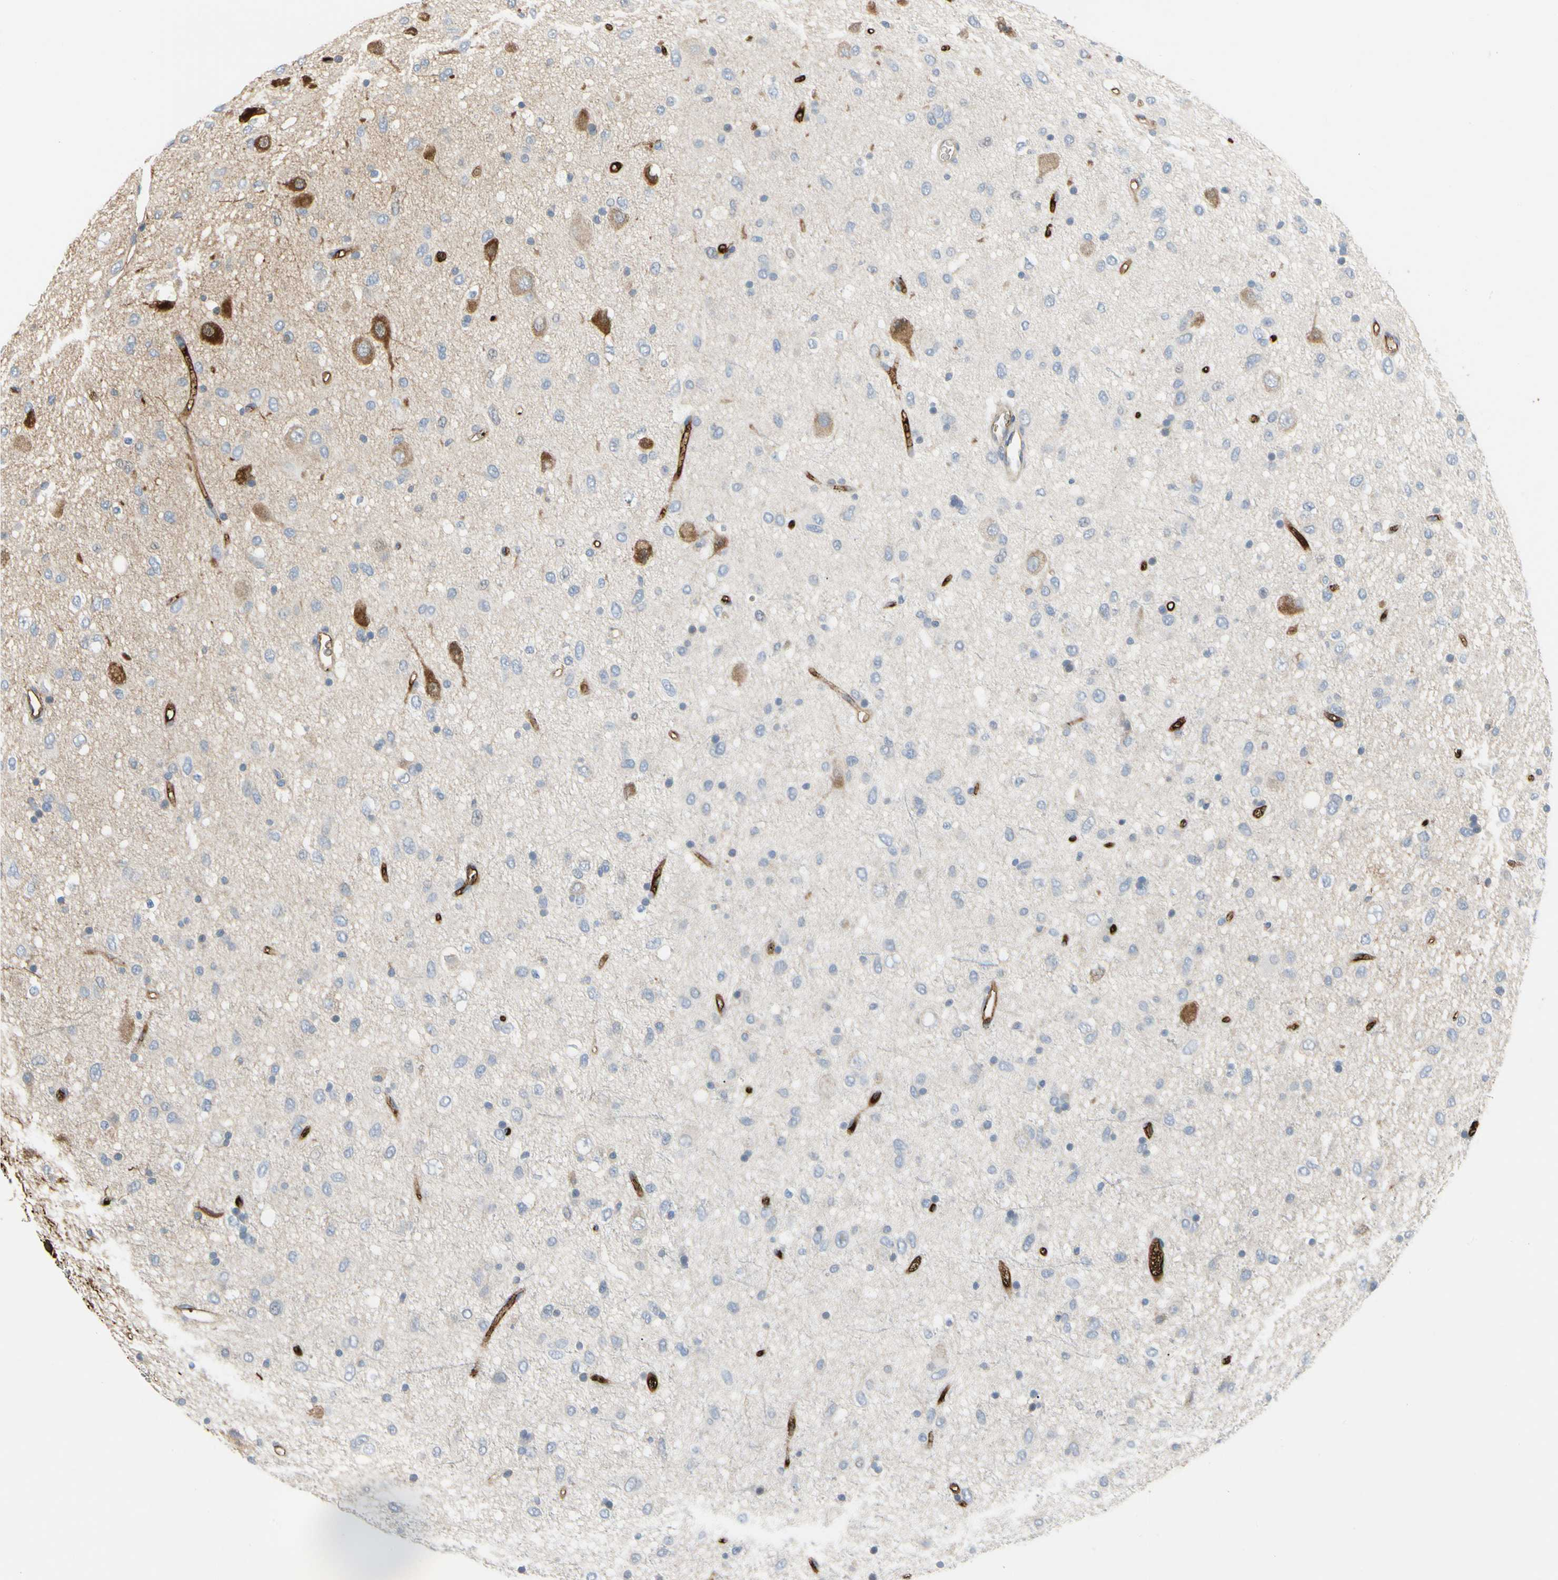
{"staining": {"intensity": "negative", "quantity": "none", "location": "none"}, "tissue": "glioma", "cell_type": "Tumor cells", "image_type": "cancer", "snomed": [{"axis": "morphology", "description": "Glioma, malignant, Low grade"}, {"axis": "topography", "description": "Brain"}], "caption": "There is no significant expression in tumor cells of malignant glioma (low-grade).", "gene": "FGB", "patient": {"sex": "male", "age": 77}}